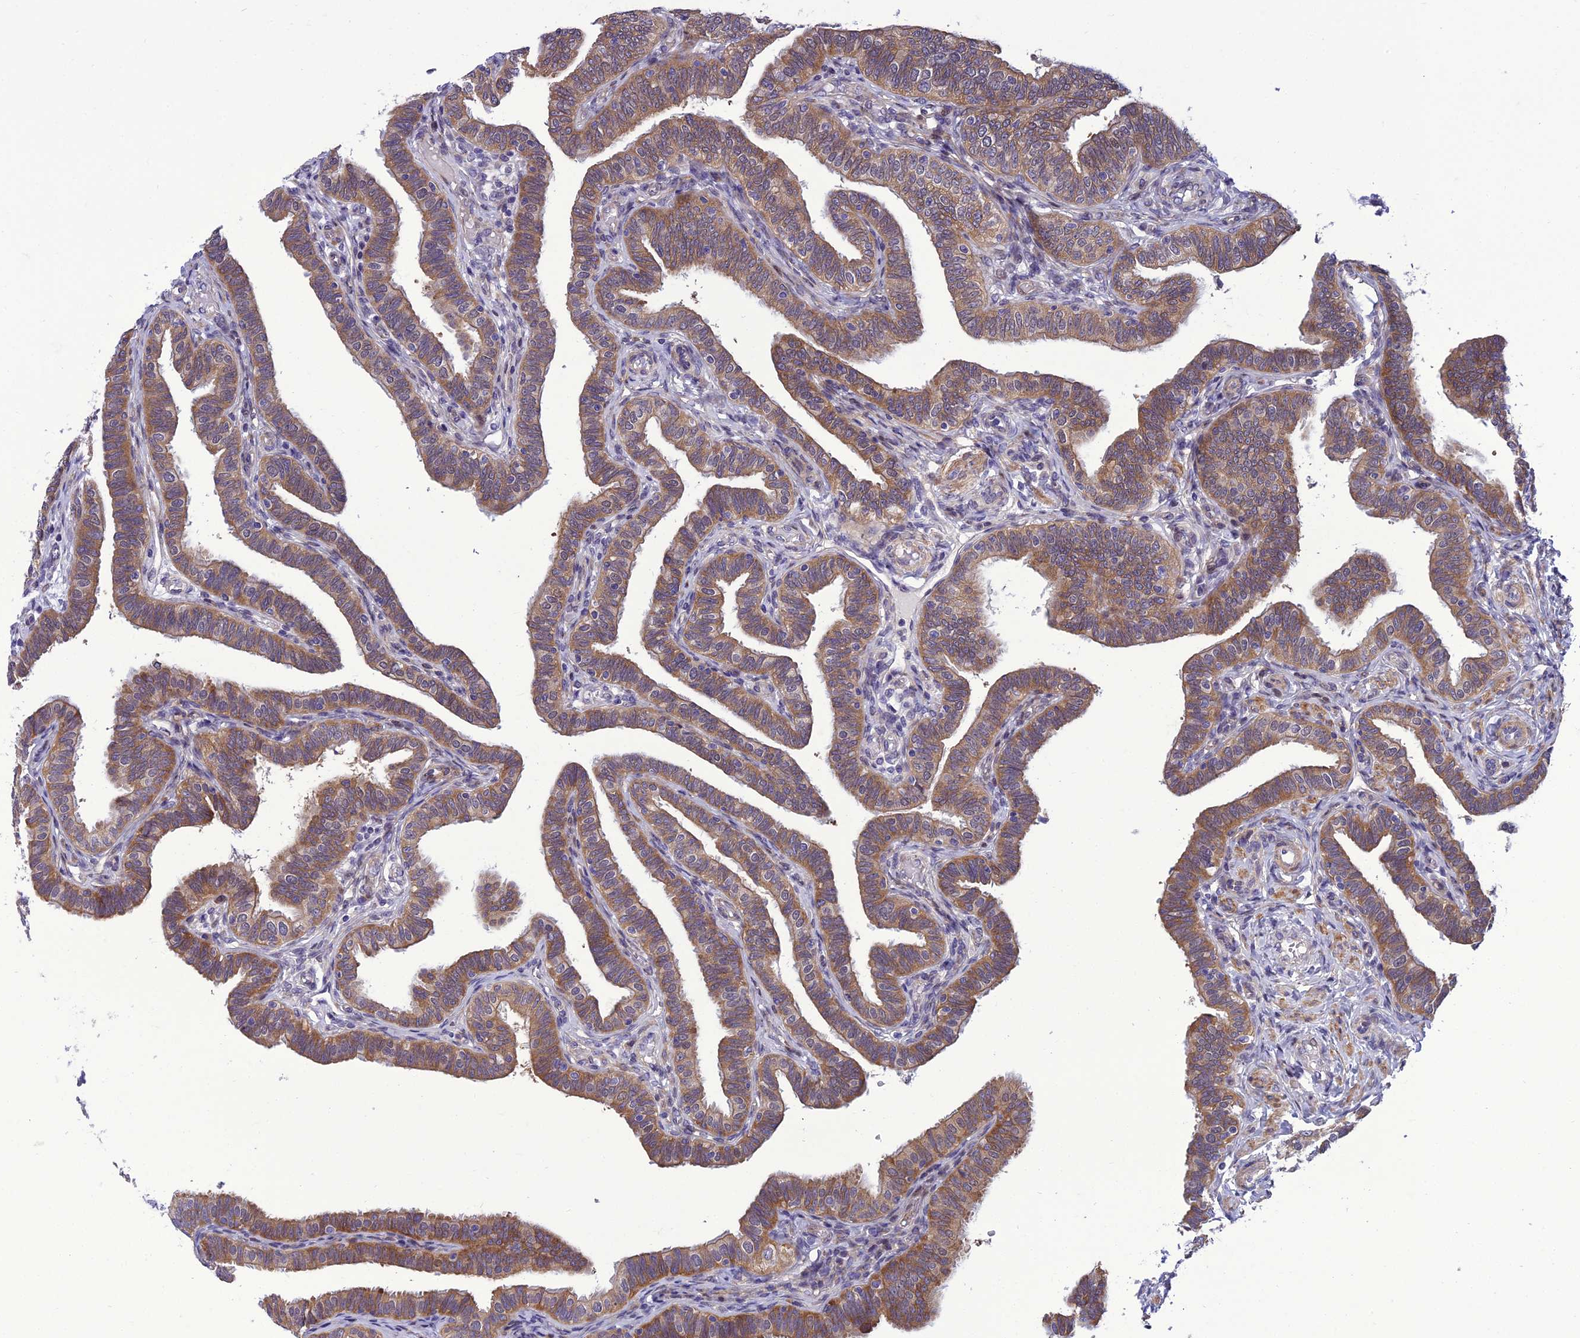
{"staining": {"intensity": "moderate", "quantity": ">75%", "location": "cytoplasmic/membranous"}, "tissue": "fallopian tube", "cell_type": "Glandular cells", "image_type": "normal", "snomed": [{"axis": "morphology", "description": "Normal tissue, NOS"}, {"axis": "topography", "description": "Fallopian tube"}], "caption": "High-magnification brightfield microscopy of normal fallopian tube stained with DAB (3,3'-diaminobenzidine) (brown) and counterstained with hematoxylin (blue). glandular cells exhibit moderate cytoplasmic/membranous expression is present in approximately>75% of cells.", "gene": "GAB4", "patient": {"sex": "female", "age": 39}}